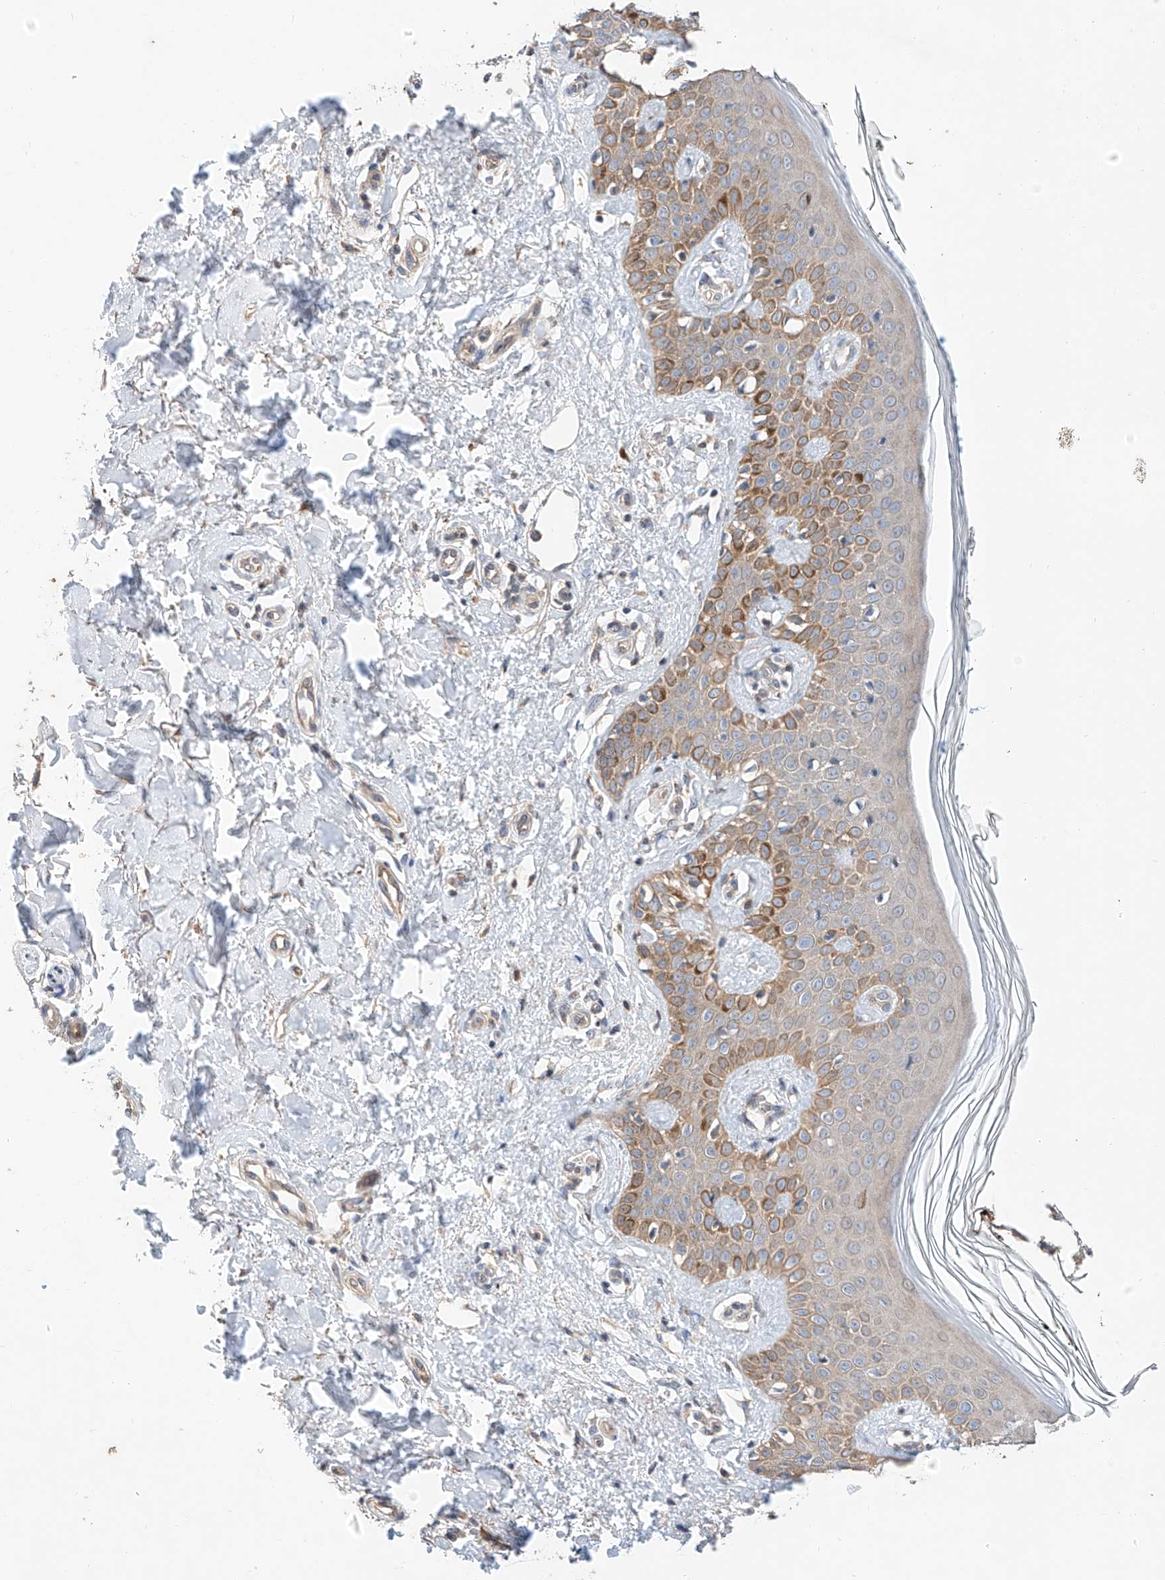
{"staining": {"intensity": "weak", "quantity": ">75%", "location": "cytoplasmic/membranous"}, "tissue": "skin", "cell_type": "Fibroblasts", "image_type": "normal", "snomed": [{"axis": "morphology", "description": "Normal tissue, NOS"}, {"axis": "topography", "description": "Skin"}], "caption": "Skin stained with a brown dye exhibits weak cytoplasmic/membranous positive positivity in about >75% of fibroblasts.", "gene": "C6orf118", "patient": {"sex": "female", "age": 64}}